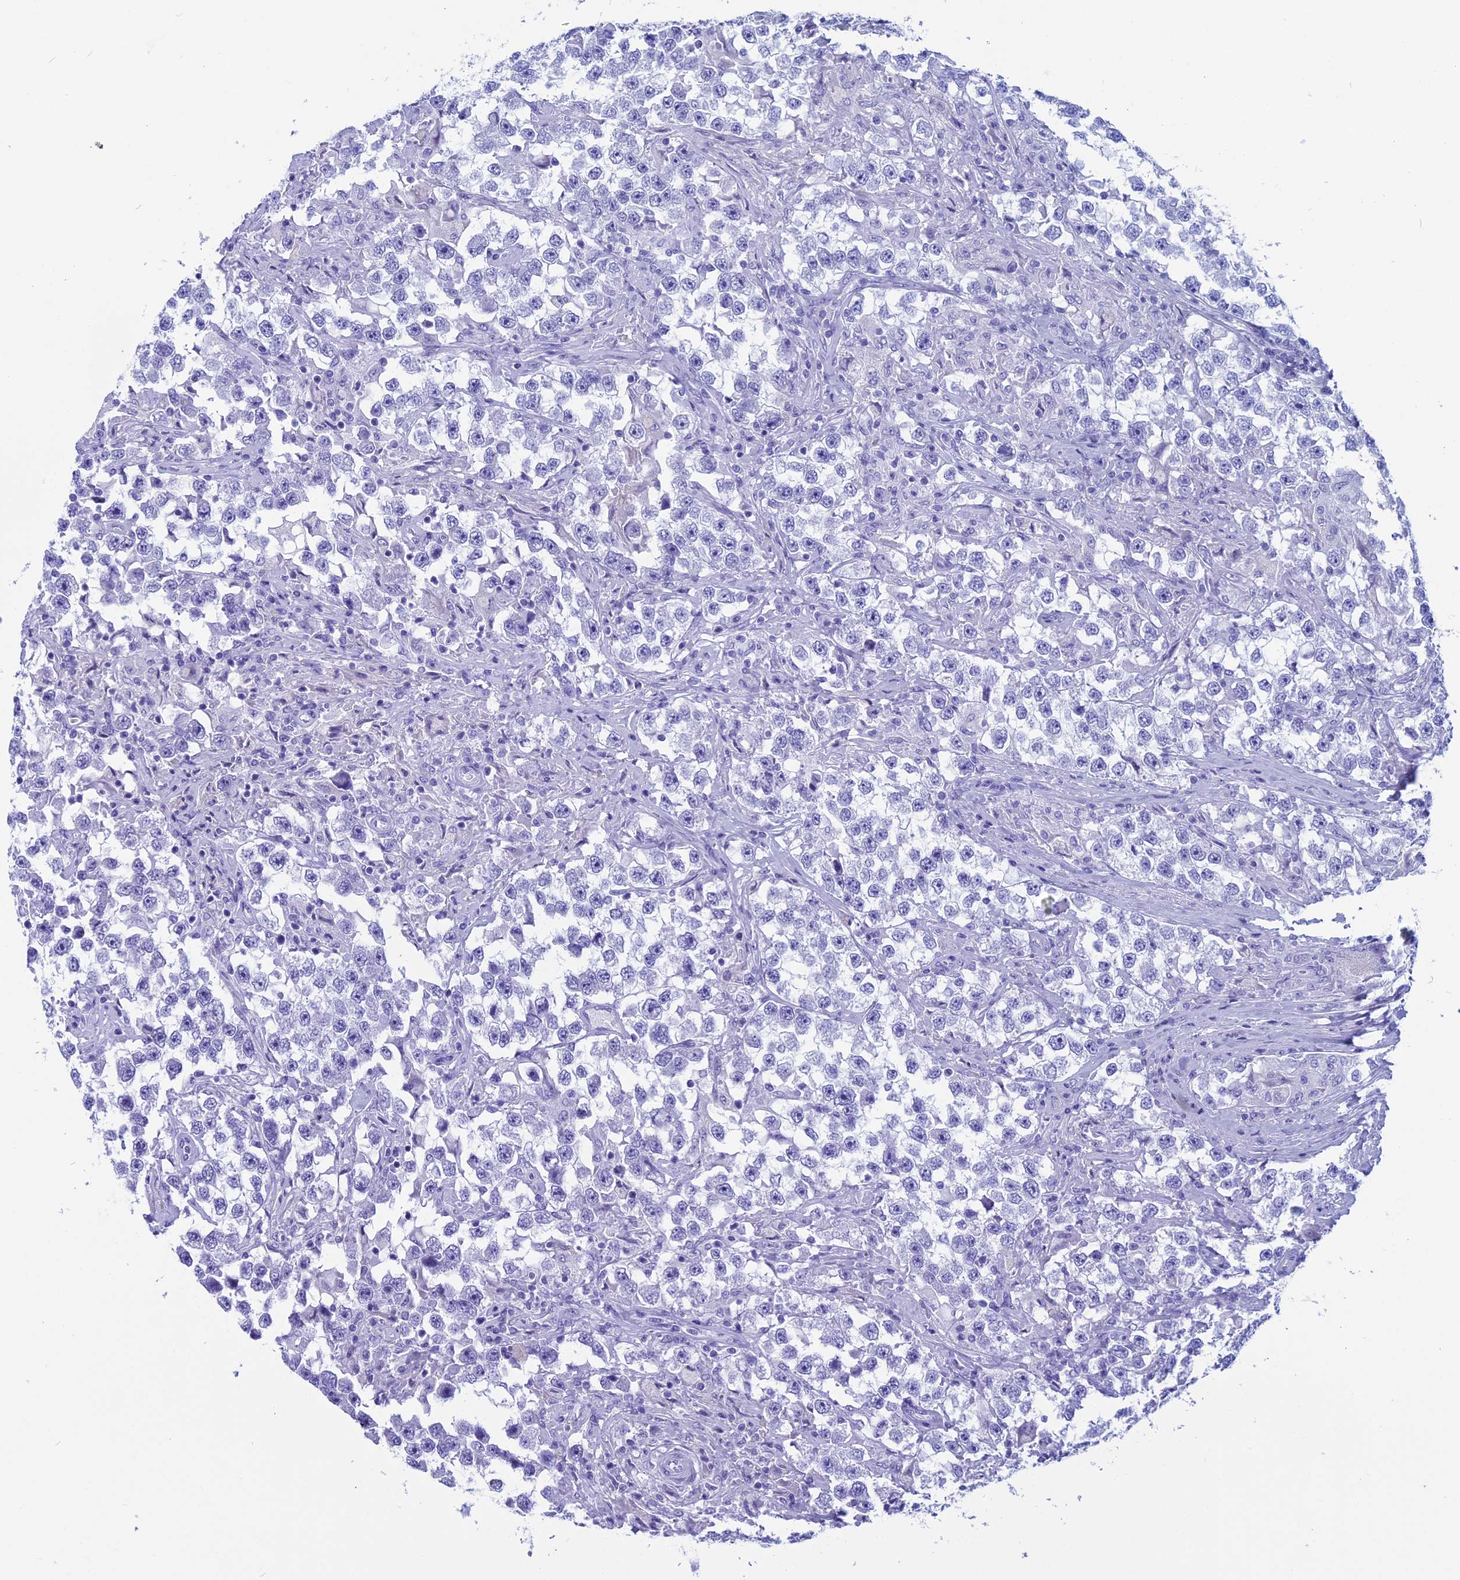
{"staining": {"intensity": "negative", "quantity": "none", "location": "none"}, "tissue": "testis cancer", "cell_type": "Tumor cells", "image_type": "cancer", "snomed": [{"axis": "morphology", "description": "Seminoma, NOS"}, {"axis": "topography", "description": "Testis"}], "caption": "Histopathology image shows no protein positivity in tumor cells of testis cancer tissue.", "gene": "FAM169A", "patient": {"sex": "male", "age": 46}}